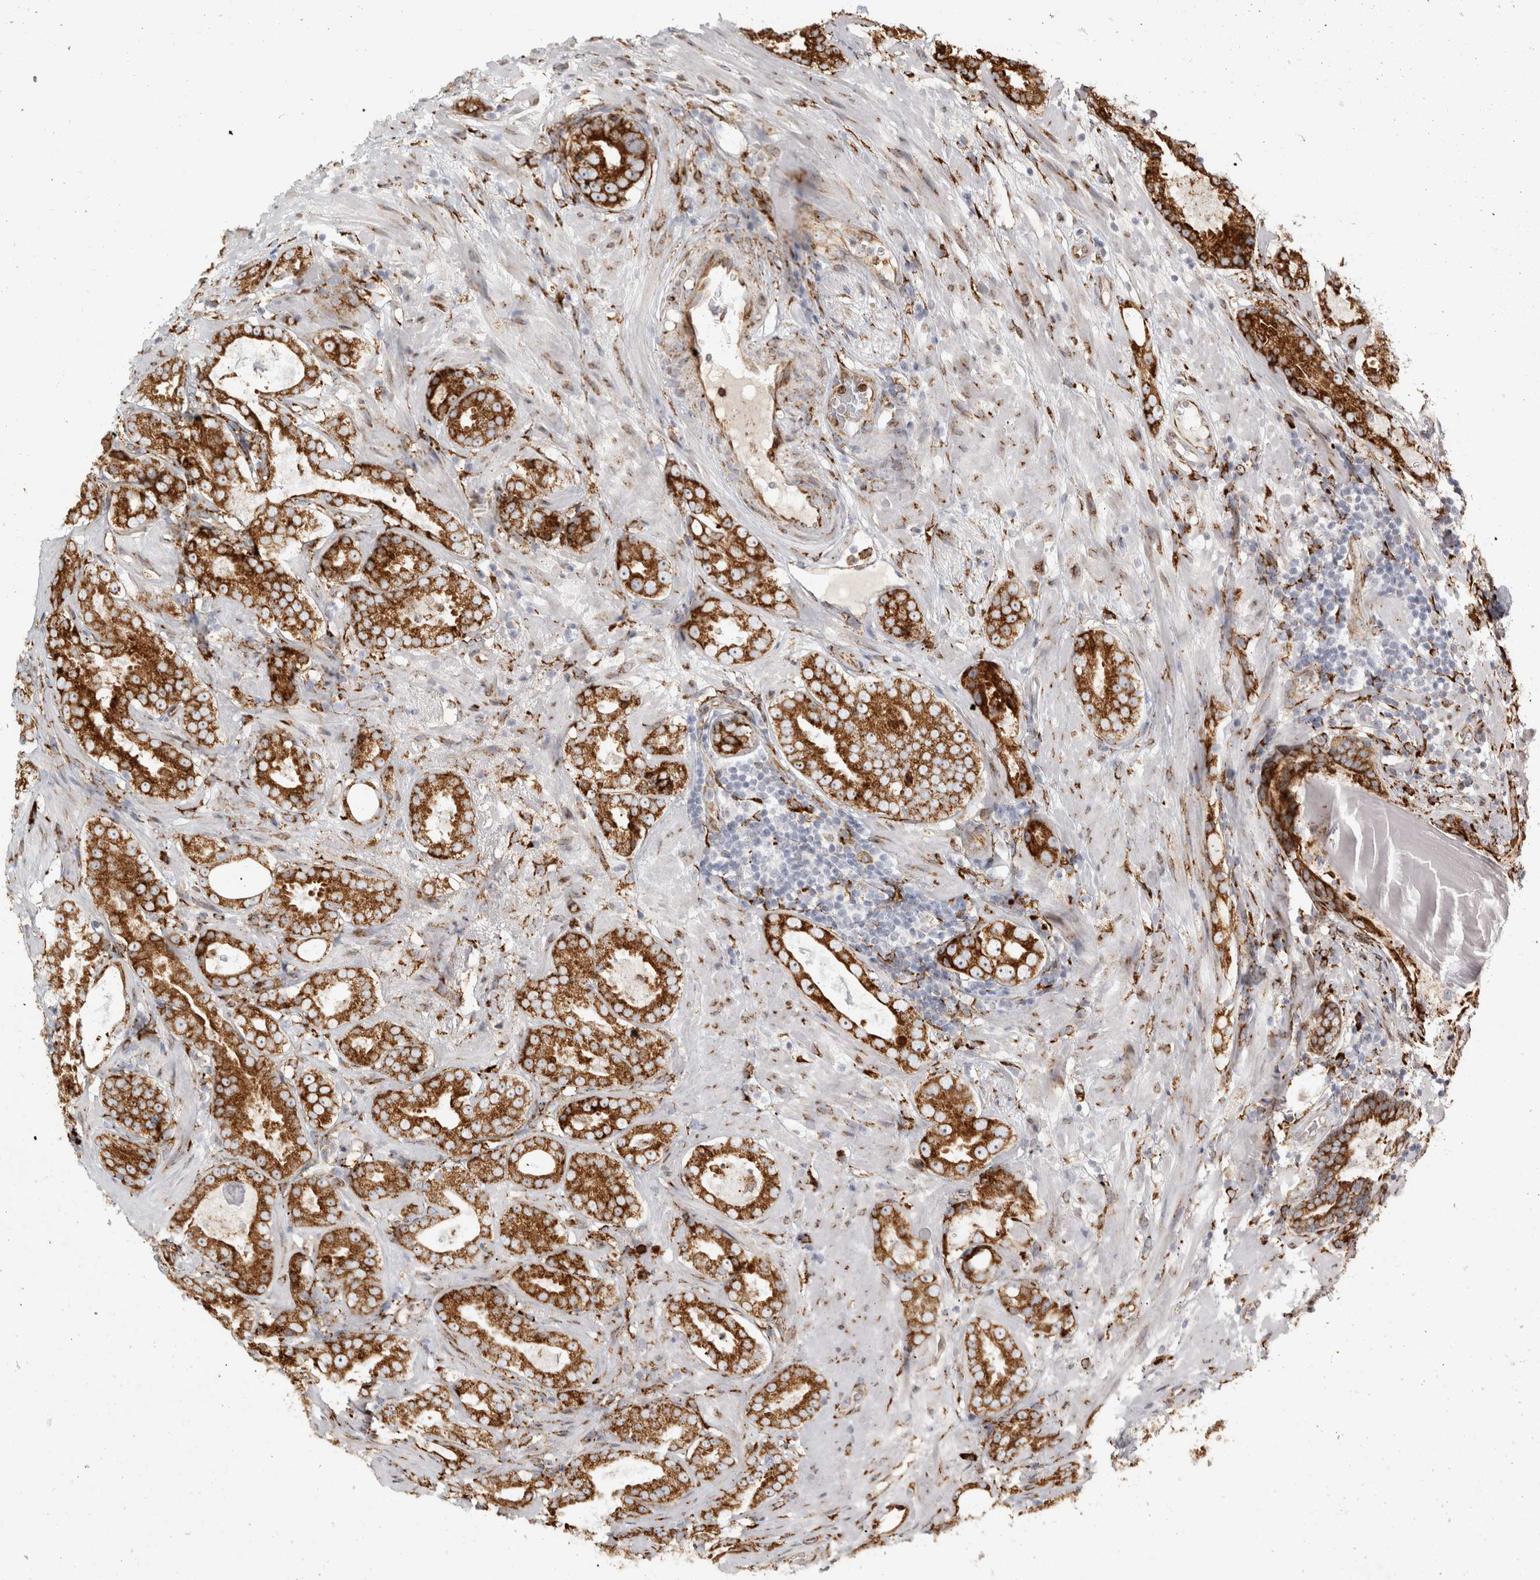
{"staining": {"intensity": "strong", "quantity": ">75%", "location": "cytoplasmic/membranous"}, "tissue": "prostate cancer", "cell_type": "Tumor cells", "image_type": "cancer", "snomed": [{"axis": "morphology", "description": "Adenocarcinoma, Low grade"}, {"axis": "topography", "description": "Prostate"}], "caption": "Immunohistochemical staining of human prostate cancer (low-grade adenocarcinoma) displays high levels of strong cytoplasmic/membranous positivity in about >75% of tumor cells.", "gene": "OSTN", "patient": {"sex": "male", "age": 69}}